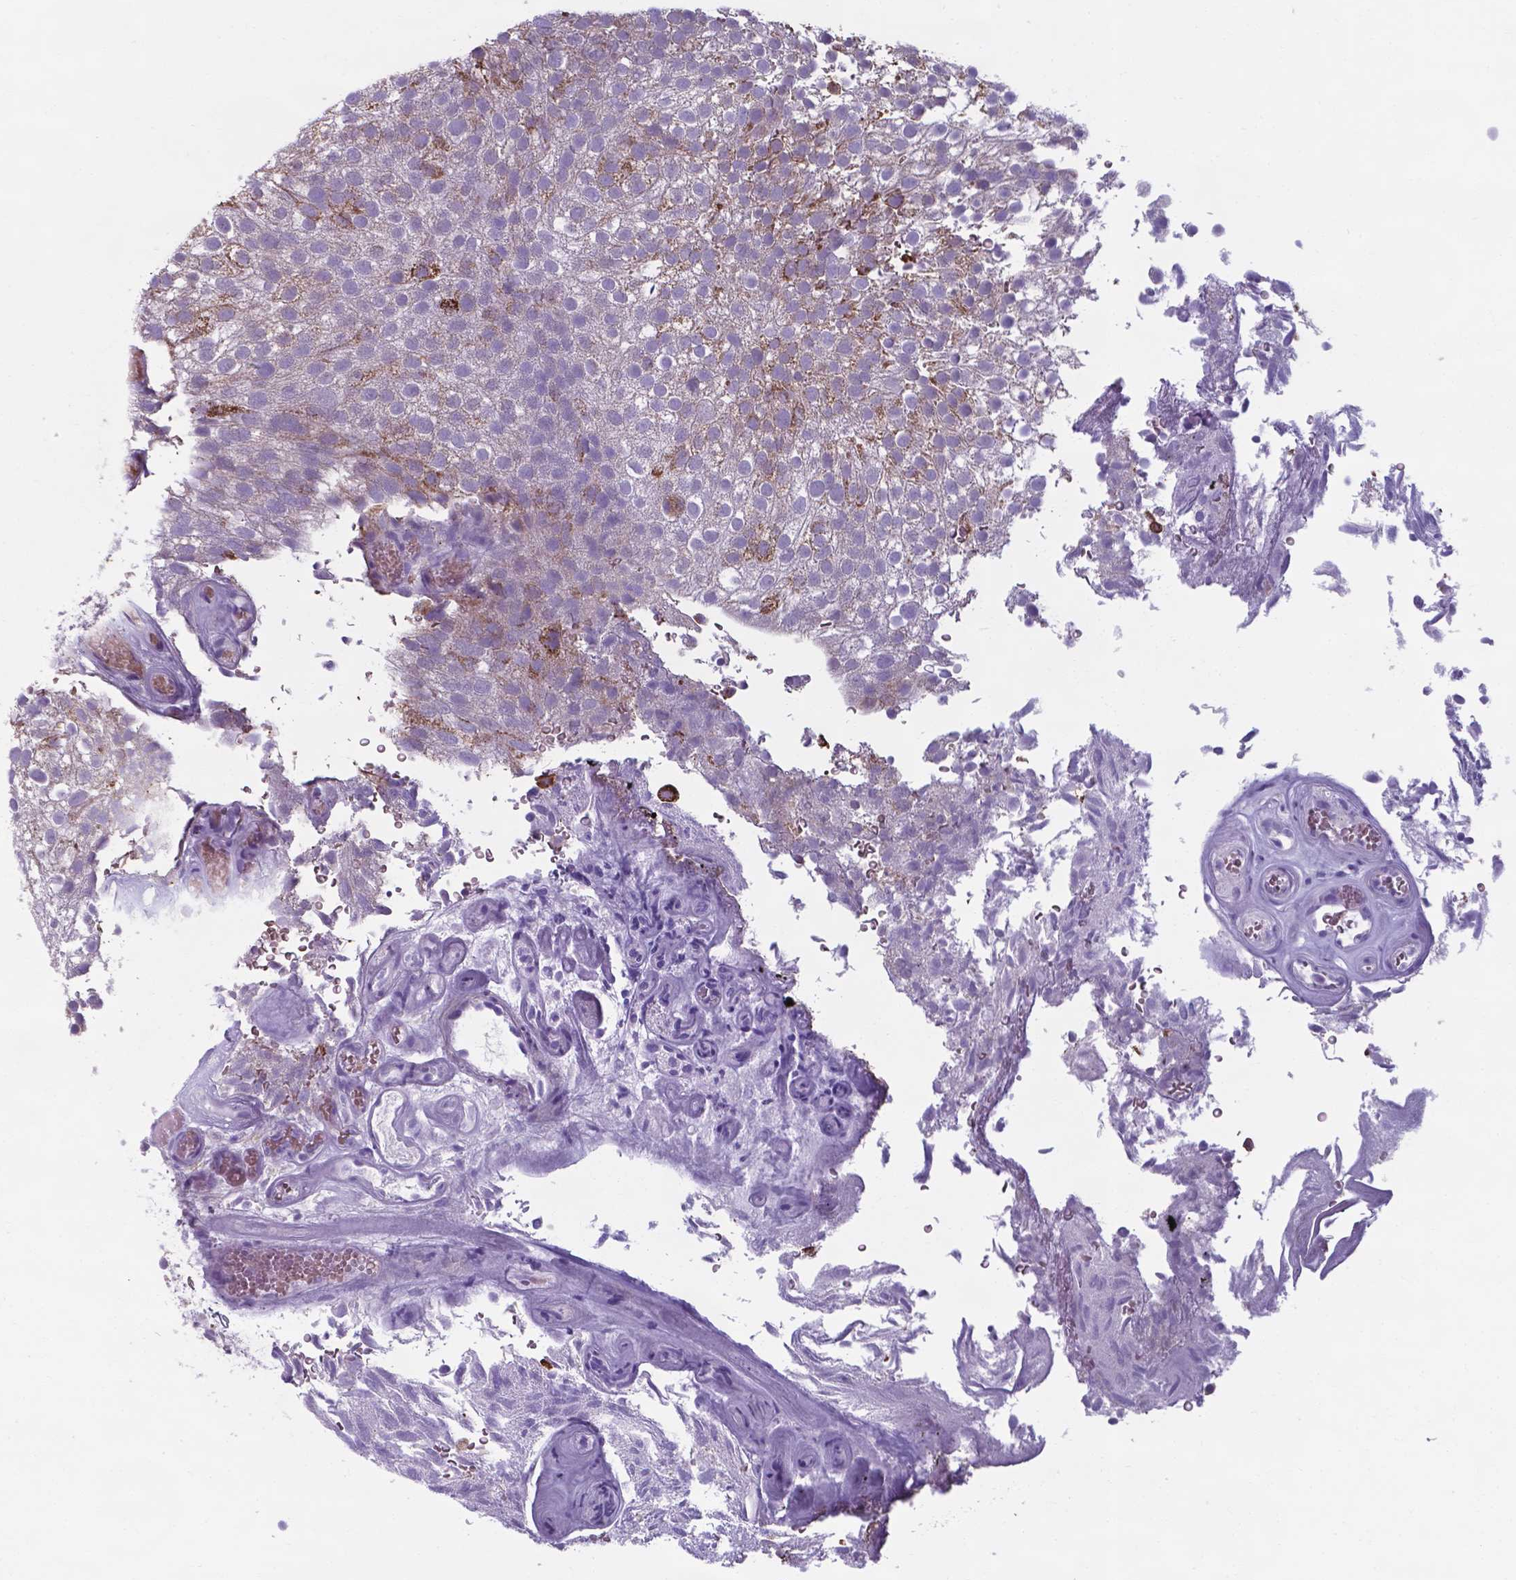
{"staining": {"intensity": "moderate", "quantity": "<25%", "location": "cytoplasmic/membranous"}, "tissue": "urothelial cancer", "cell_type": "Tumor cells", "image_type": "cancer", "snomed": [{"axis": "morphology", "description": "Urothelial carcinoma, Low grade"}, {"axis": "topography", "description": "Urinary bladder"}], "caption": "About <25% of tumor cells in human urothelial carcinoma (low-grade) reveal moderate cytoplasmic/membranous protein positivity as visualized by brown immunohistochemical staining.", "gene": "AP5B1", "patient": {"sex": "male", "age": 78}}